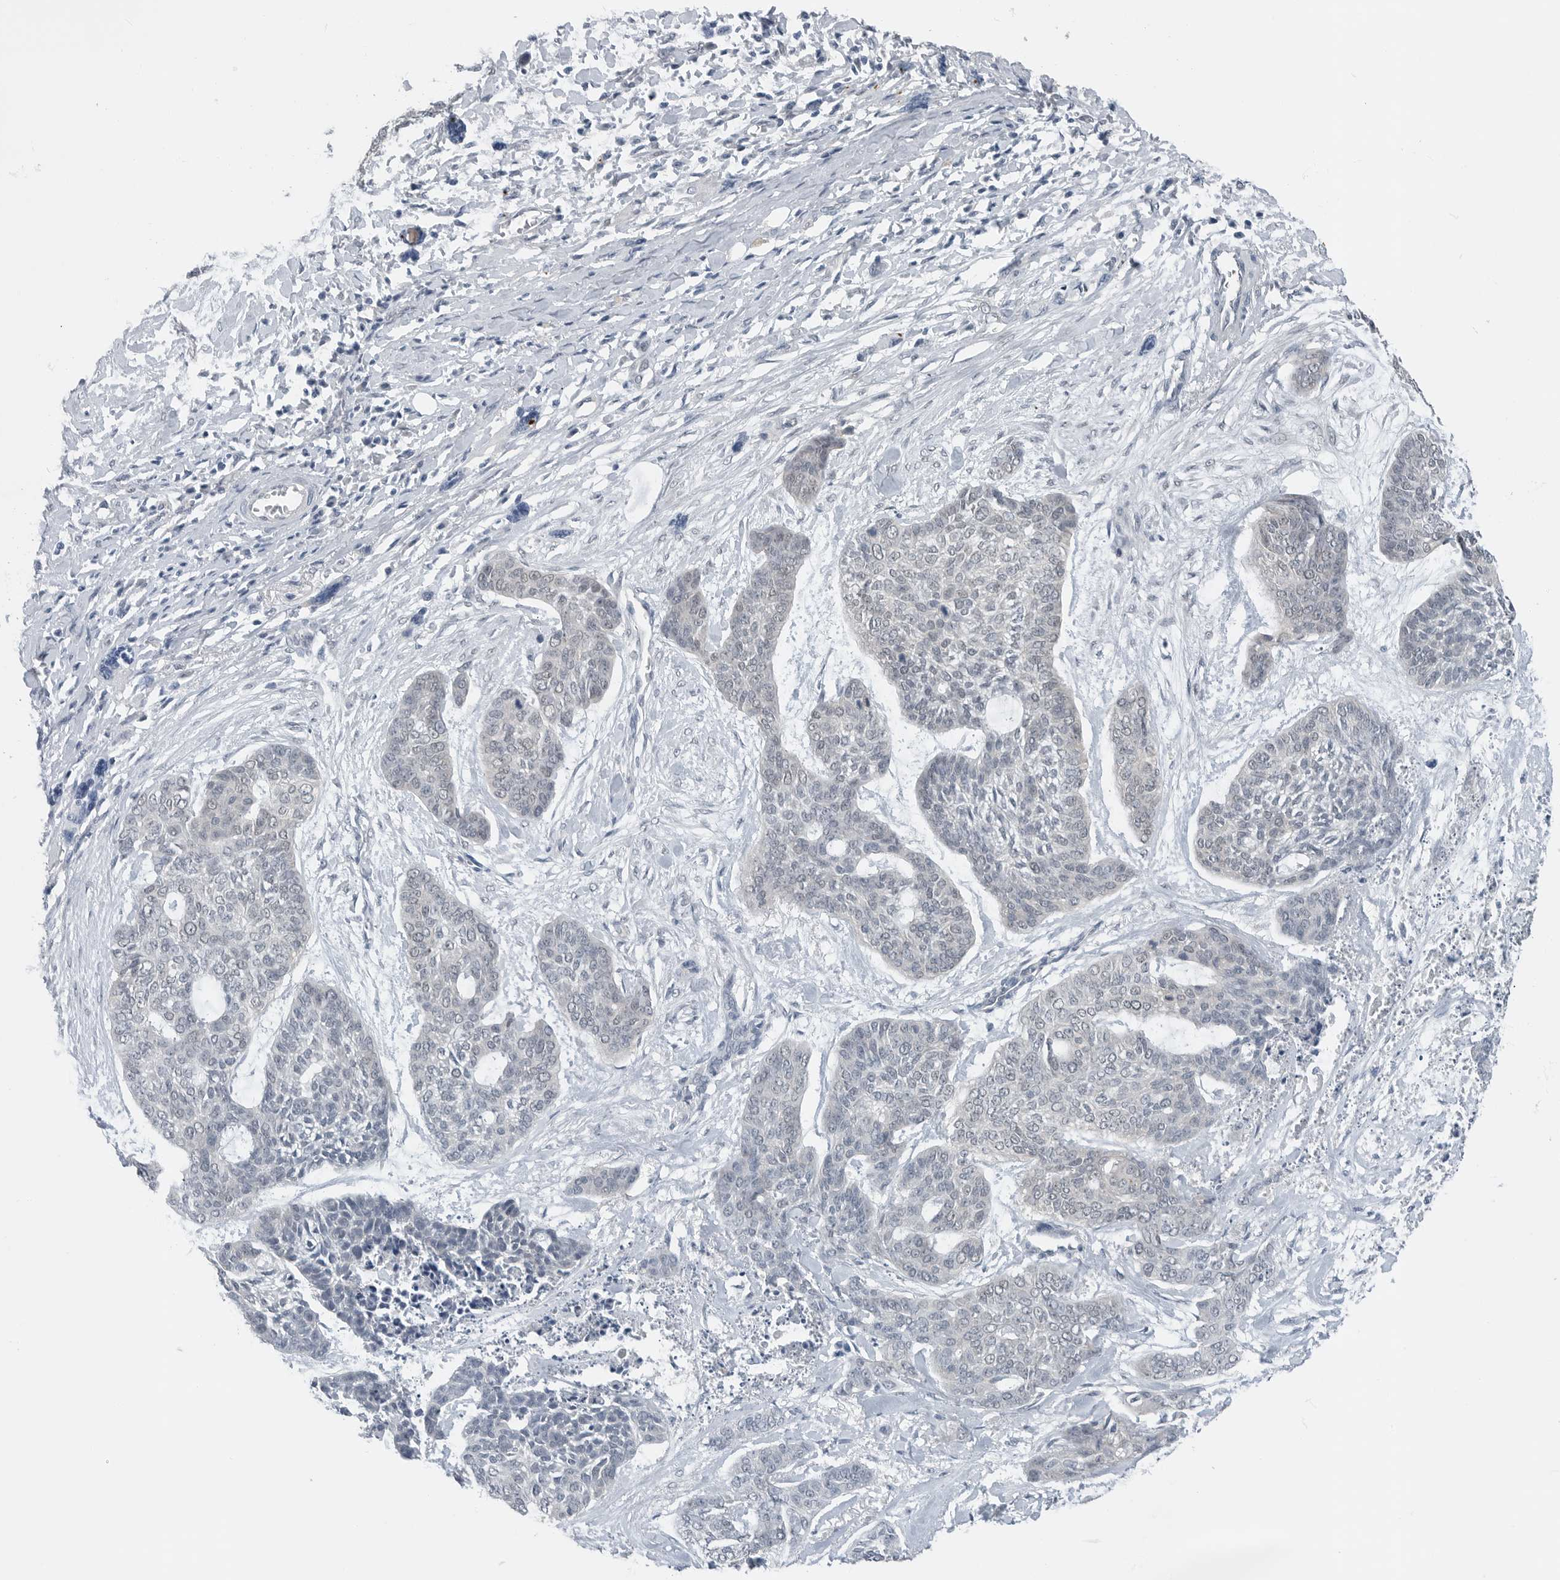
{"staining": {"intensity": "negative", "quantity": "none", "location": "none"}, "tissue": "skin cancer", "cell_type": "Tumor cells", "image_type": "cancer", "snomed": [{"axis": "morphology", "description": "Basal cell carcinoma"}, {"axis": "topography", "description": "Skin"}], "caption": "Tumor cells show no significant protein positivity in skin cancer. (DAB immunohistochemistry visualized using brightfield microscopy, high magnification).", "gene": "MFAP3L", "patient": {"sex": "female", "age": 64}}